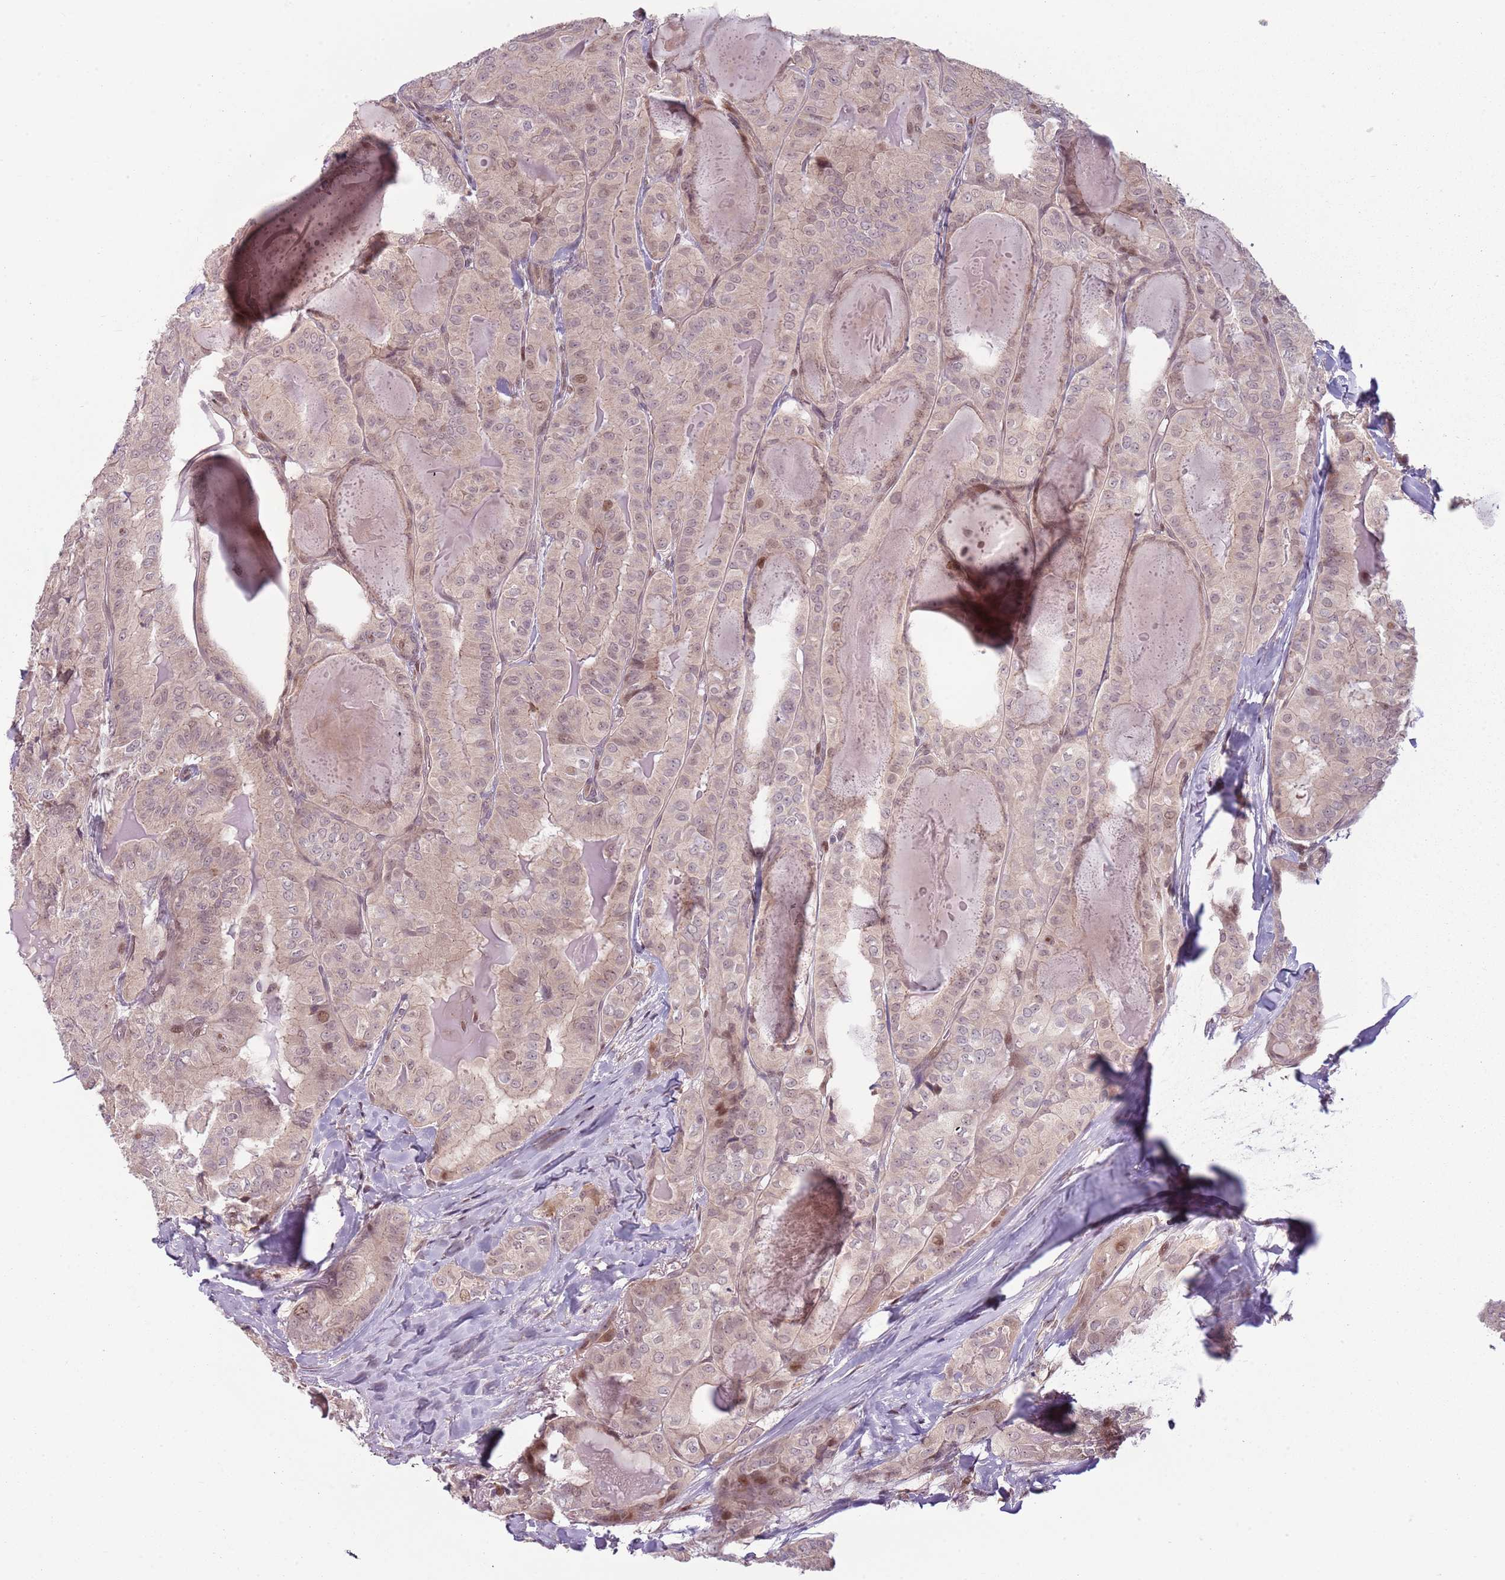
{"staining": {"intensity": "weak", "quantity": ">75%", "location": "cytoplasmic/membranous,nuclear"}, "tissue": "thyroid cancer", "cell_type": "Tumor cells", "image_type": "cancer", "snomed": [{"axis": "morphology", "description": "Papillary adenocarcinoma, NOS"}, {"axis": "topography", "description": "Thyroid gland"}], "caption": "Papillary adenocarcinoma (thyroid) was stained to show a protein in brown. There is low levels of weak cytoplasmic/membranous and nuclear staining in about >75% of tumor cells. Using DAB (brown) and hematoxylin (blue) stains, captured at high magnification using brightfield microscopy.", "gene": "ADGRG1", "patient": {"sex": "female", "age": 68}}